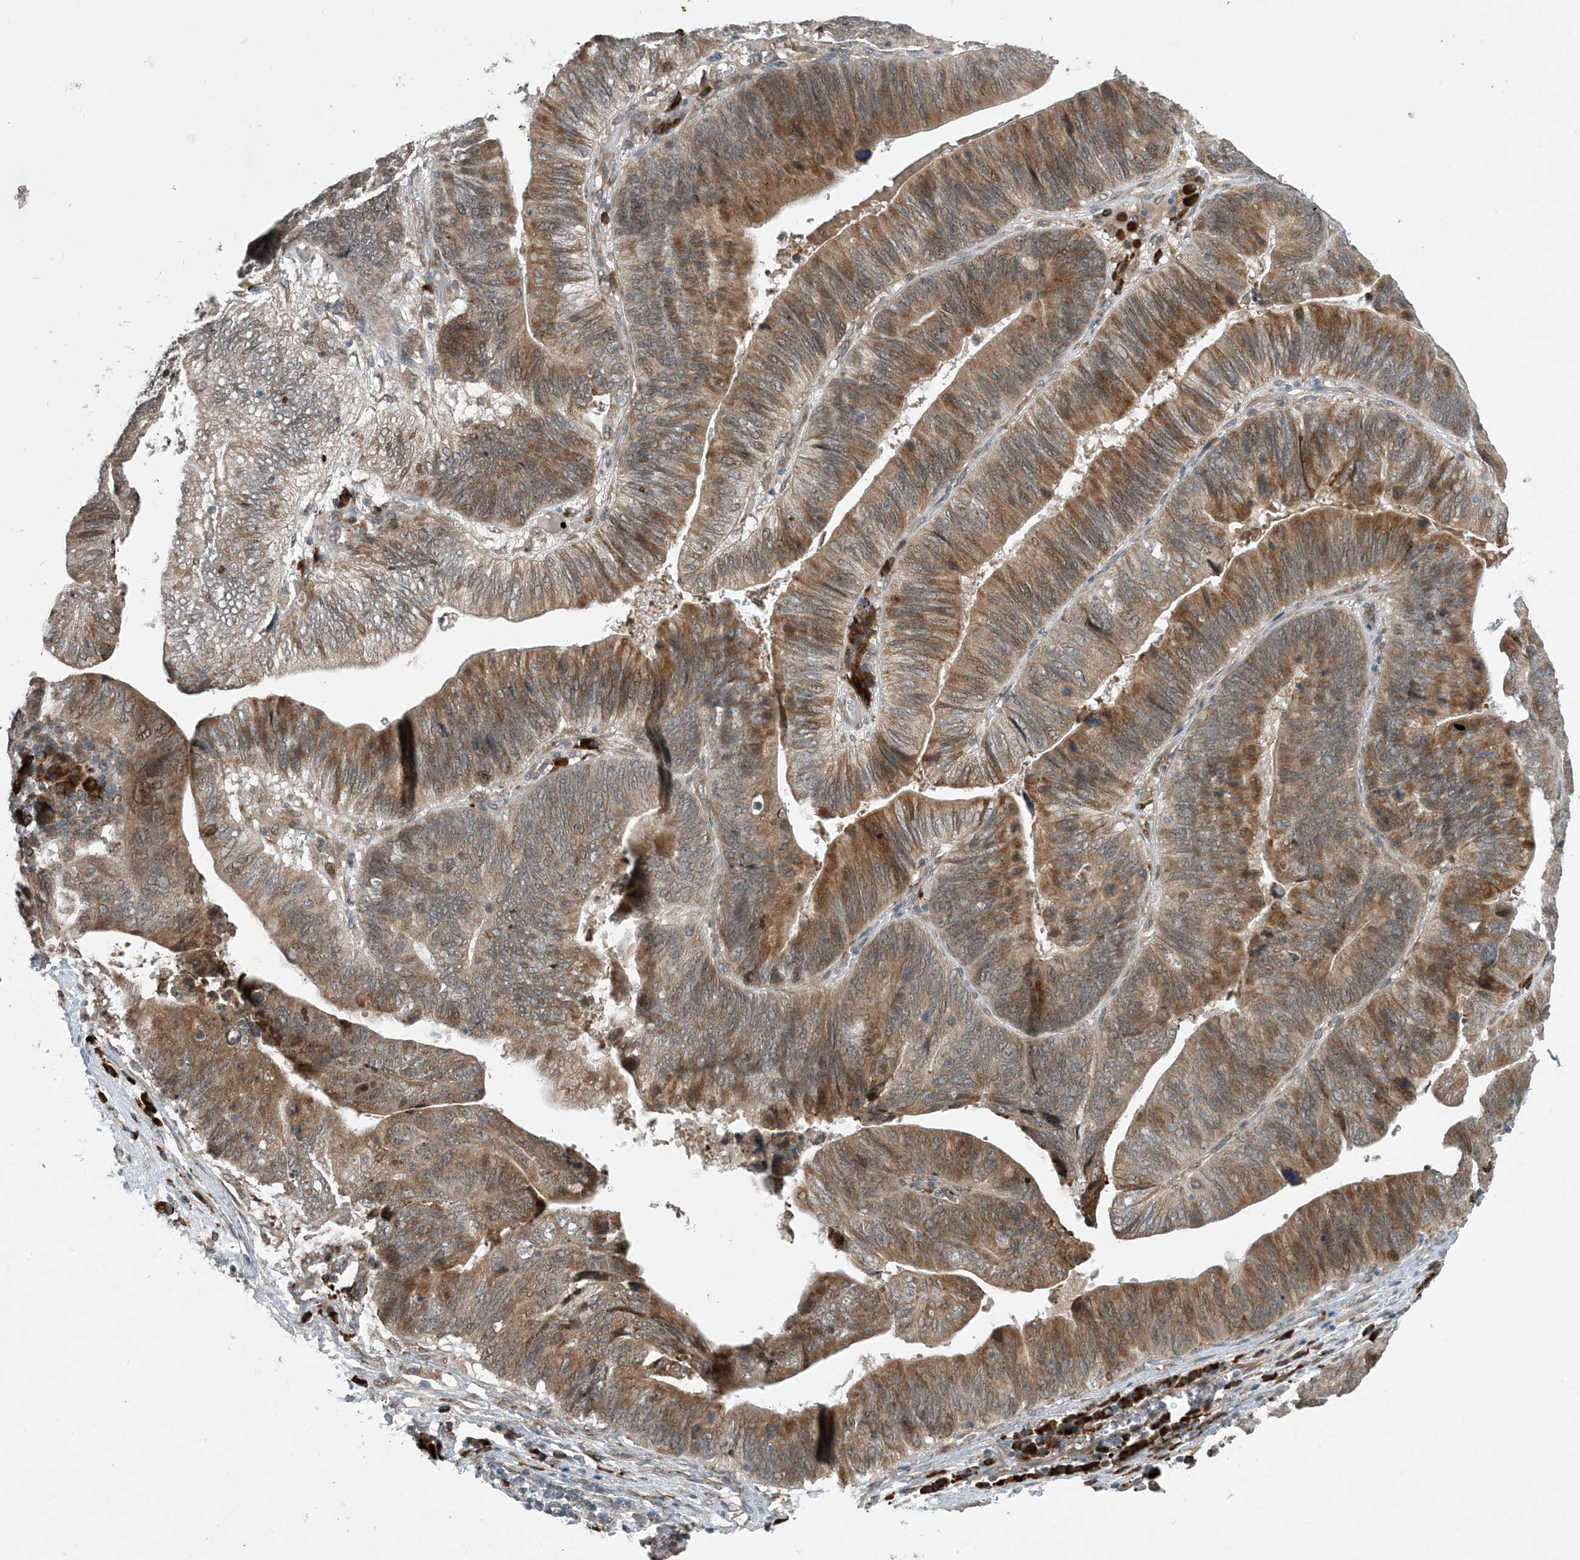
{"staining": {"intensity": "moderate", "quantity": ">75%", "location": "cytoplasmic/membranous,nuclear"}, "tissue": "pancreatic cancer", "cell_type": "Tumor cells", "image_type": "cancer", "snomed": [{"axis": "morphology", "description": "Adenocarcinoma, NOS"}, {"axis": "topography", "description": "Pancreas"}], "caption": "Immunohistochemical staining of human pancreatic adenocarcinoma demonstrates moderate cytoplasmic/membranous and nuclear protein staining in about >75% of tumor cells.", "gene": "PHOSPHO2", "patient": {"sex": "male", "age": 63}}